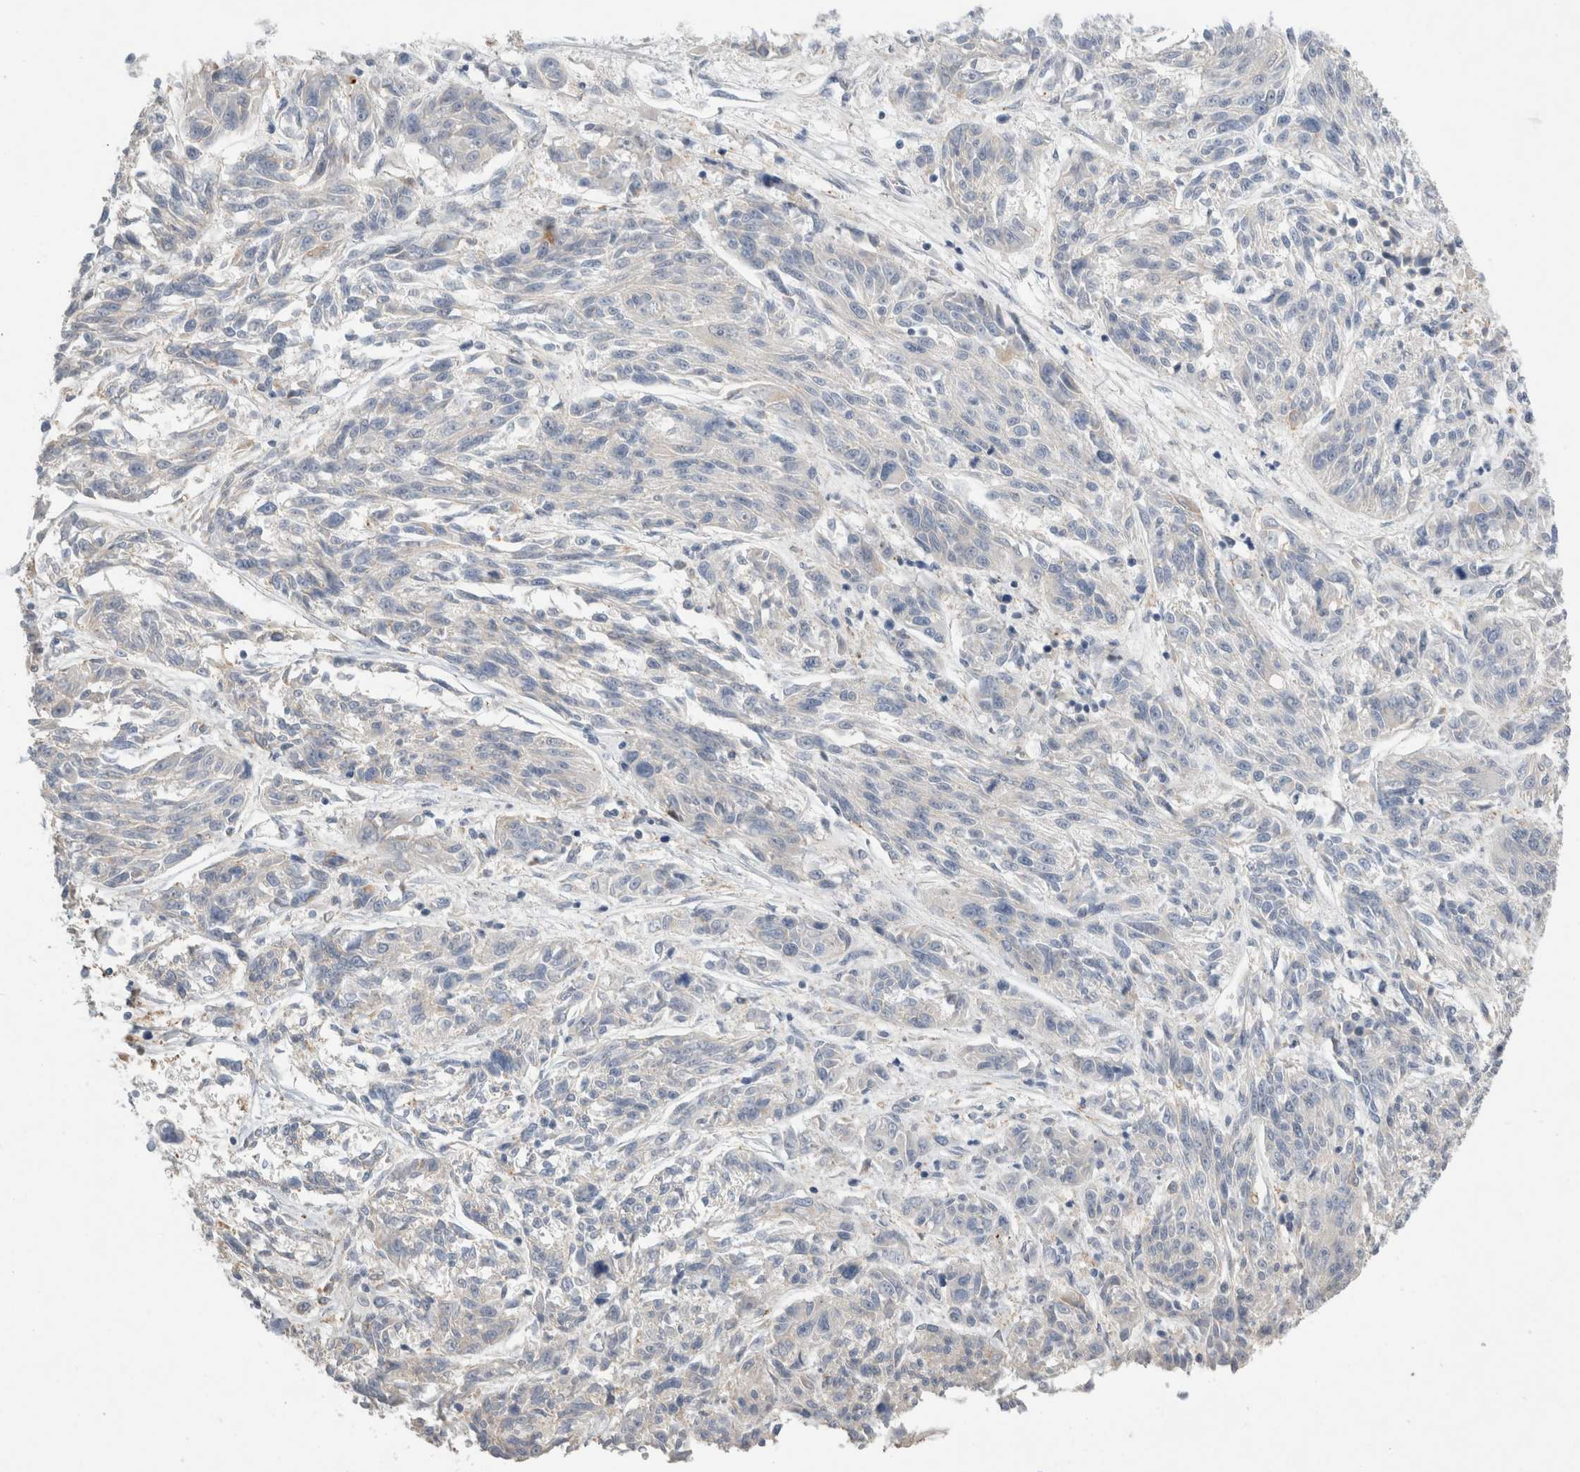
{"staining": {"intensity": "negative", "quantity": "none", "location": "none"}, "tissue": "melanoma", "cell_type": "Tumor cells", "image_type": "cancer", "snomed": [{"axis": "morphology", "description": "Malignant melanoma, NOS"}, {"axis": "topography", "description": "Skin"}], "caption": "DAB (3,3'-diaminobenzidine) immunohistochemical staining of malignant melanoma demonstrates no significant expression in tumor cells.", "gene": "TRMT9B", "patient": {"sex": "male", "age": 53}}